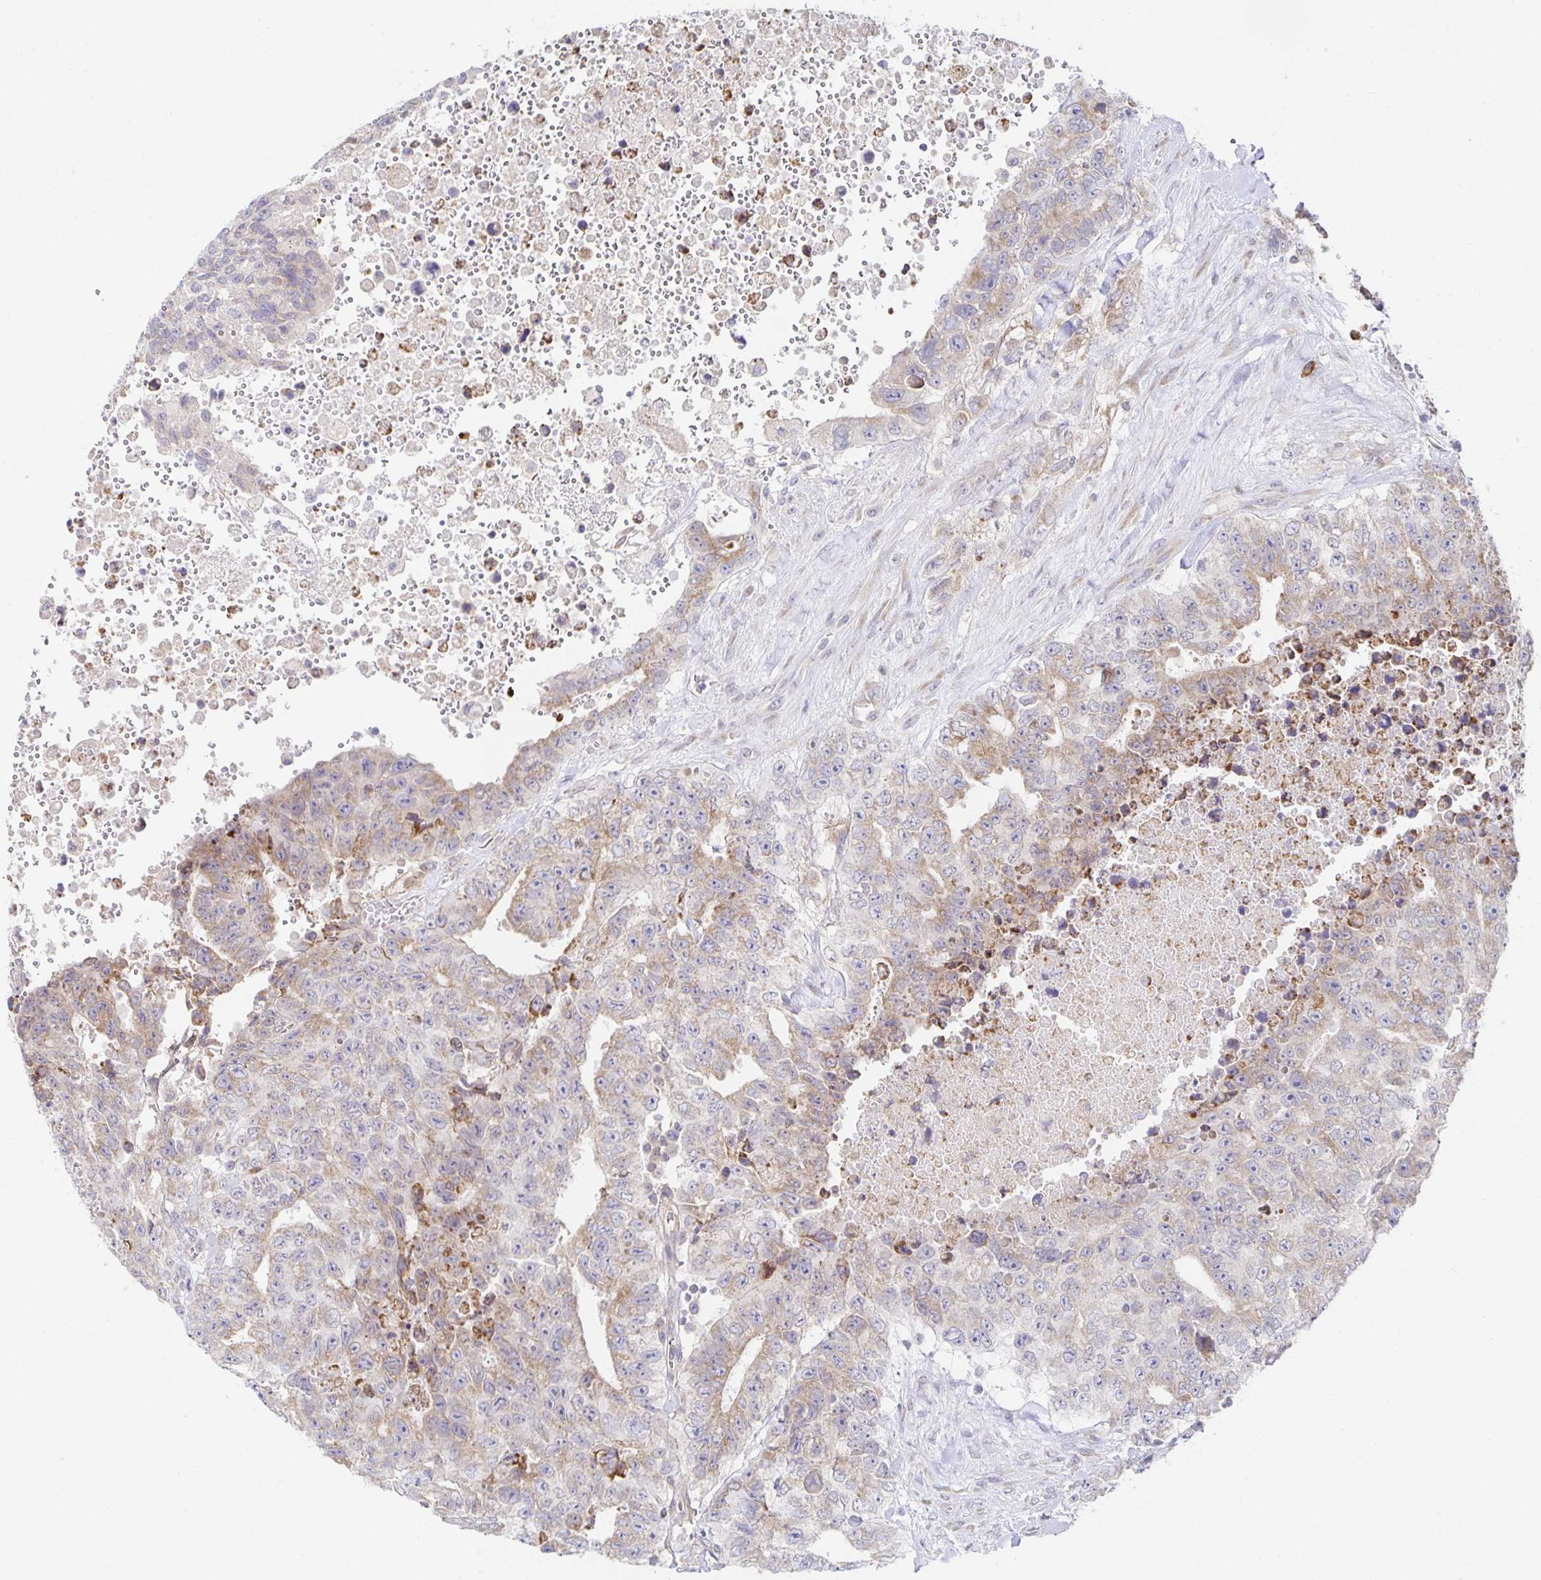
{"staining": {"intensity": "weak", "quantity": "<25%", "location": "cytoplasmic/membranous"}, "tissue": "testis cancer", "cell_type": "Tumor cells", "image_type": "cancer", "snomed": [{"axis": "morphology", "description": "Carcinoma, Embryonal, NOS"}, {"axis": "topography", "description": "Testis"}], "caption": "IHC of embryonal carcinoma (testis) demonstrates no expression in tumor cells.", "gene": "BAD", "patient": {"sex": "male", "age": 24}}